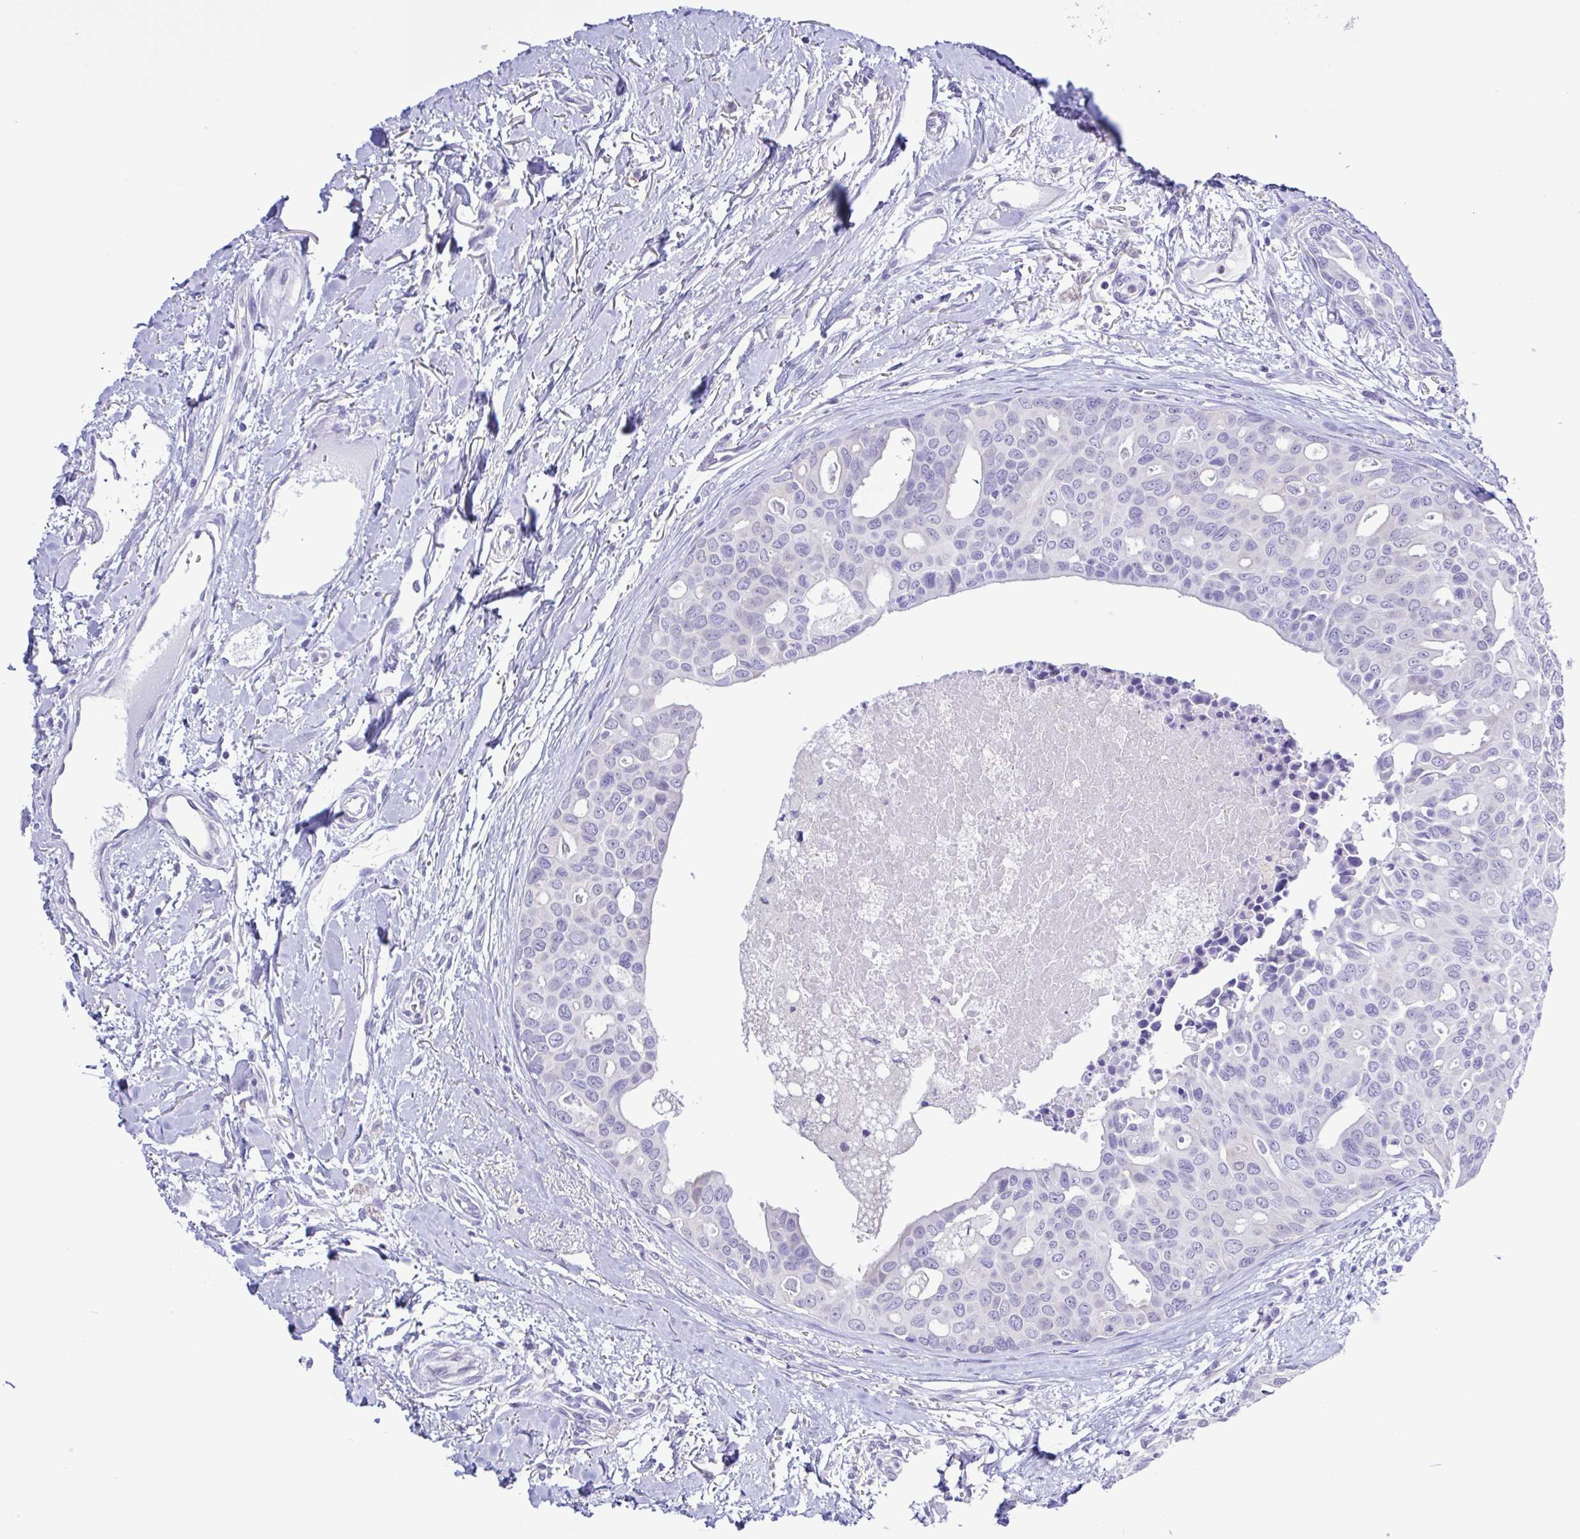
{"staining": {"intensity": "negative", "quantity": "none", "location": "none"}, "tissue": "breast cancer", "cell_type": "Tumor cells", "image_type": "cancer", "snomed": [{"axis": "morphology", "description": "Duct carcinoma"}, {"axis": "topography", "description": "Breast"}], "caption": "The image exhibits no significant positivity in tumor cells of breast cancer.", "gene": "GPR17", "patient": {"sex": "female", "age": 54}}